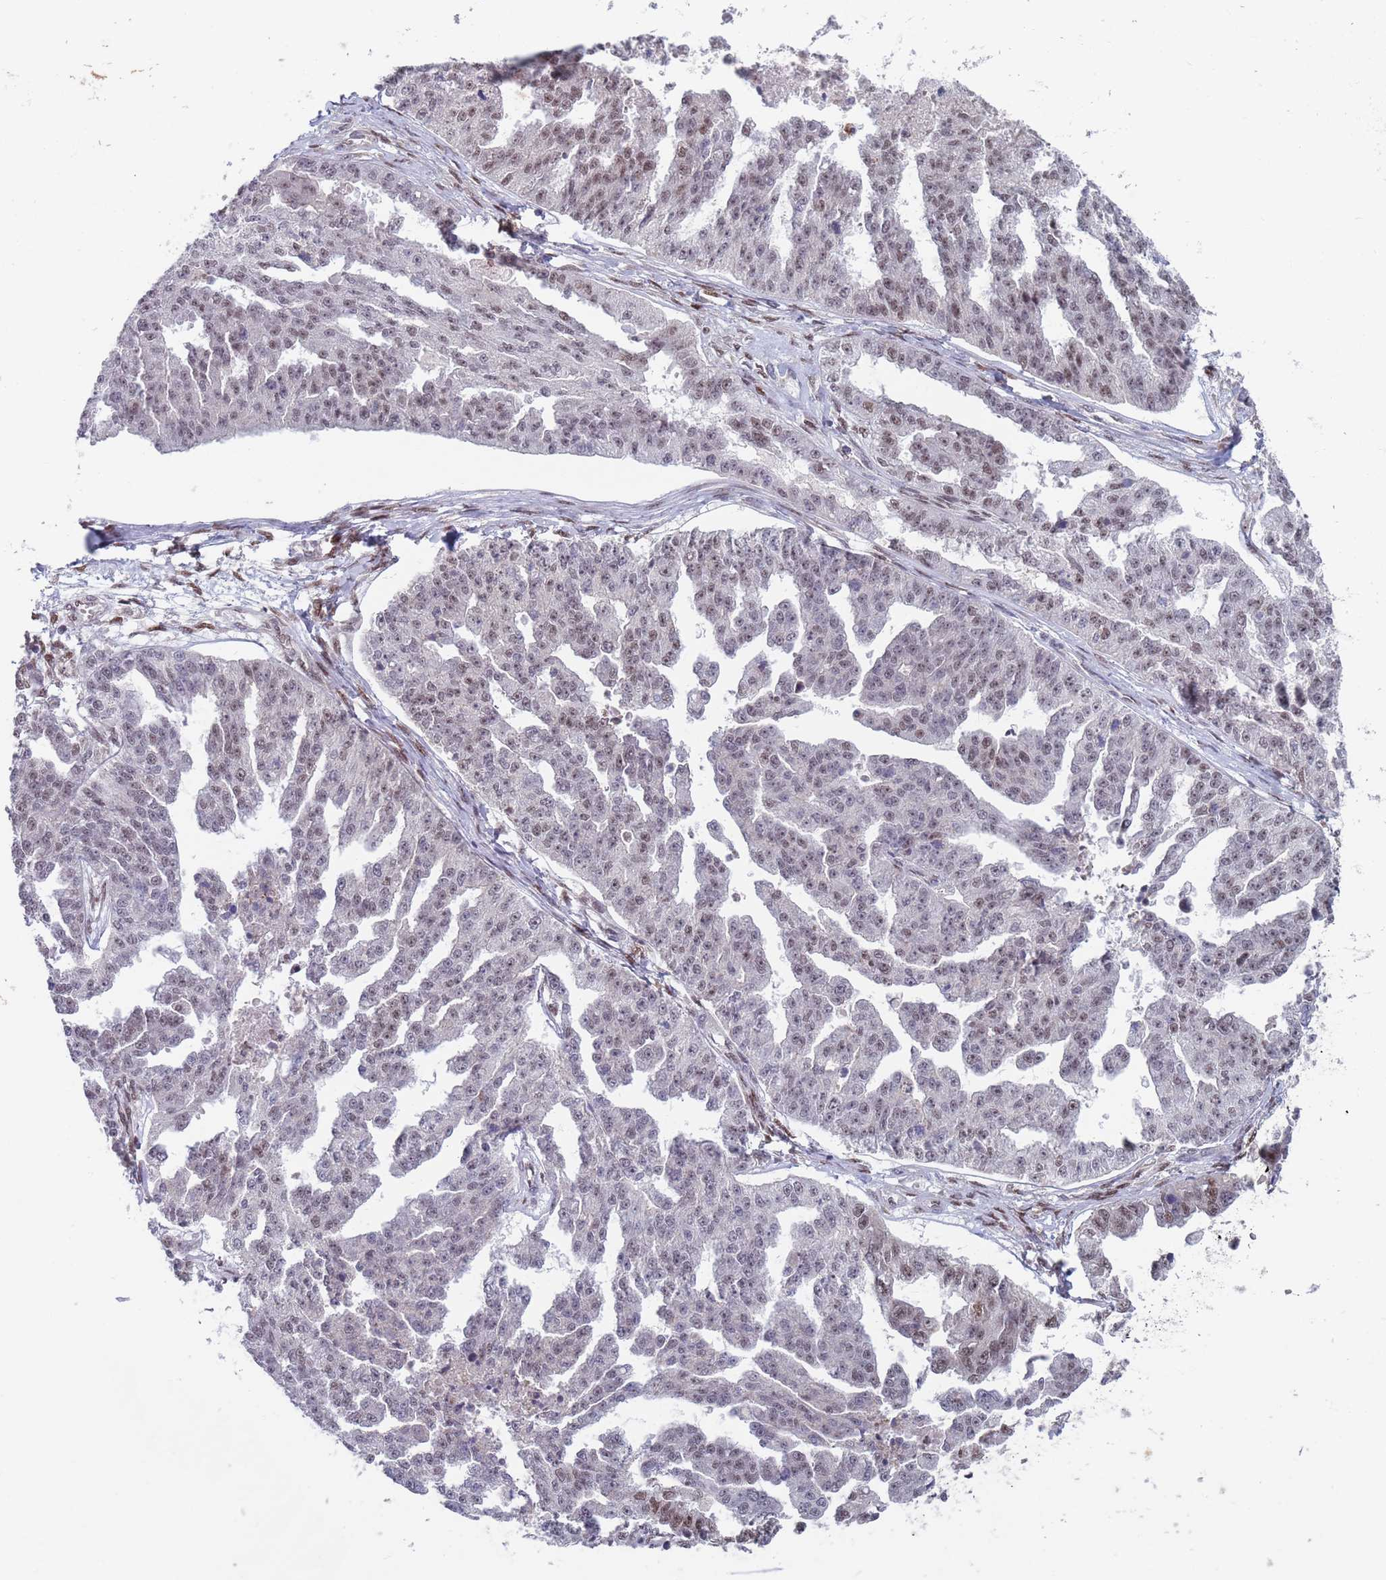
{"staining": {"intensity": "weak", "quantity": "<25%", "location": "nuclear"}, "tissue": "ovarian cancer", "cell_type": "Tumor cells", "image_type": "cancer", "snomed": [{"axis": "morphology", "description": "Cystadenocarcinoma, serous, NOS"}, {"axis": "topography", "description": "Ovary"}], "caption": "A high-resolution micrograph shows IHC staining of ovarian cancer (serous cystadenocarcinoma), which demonstrates no significant expression in tumor cells.", "gene": "RPP25", "patient": {"sex": "female", "age": 58}}